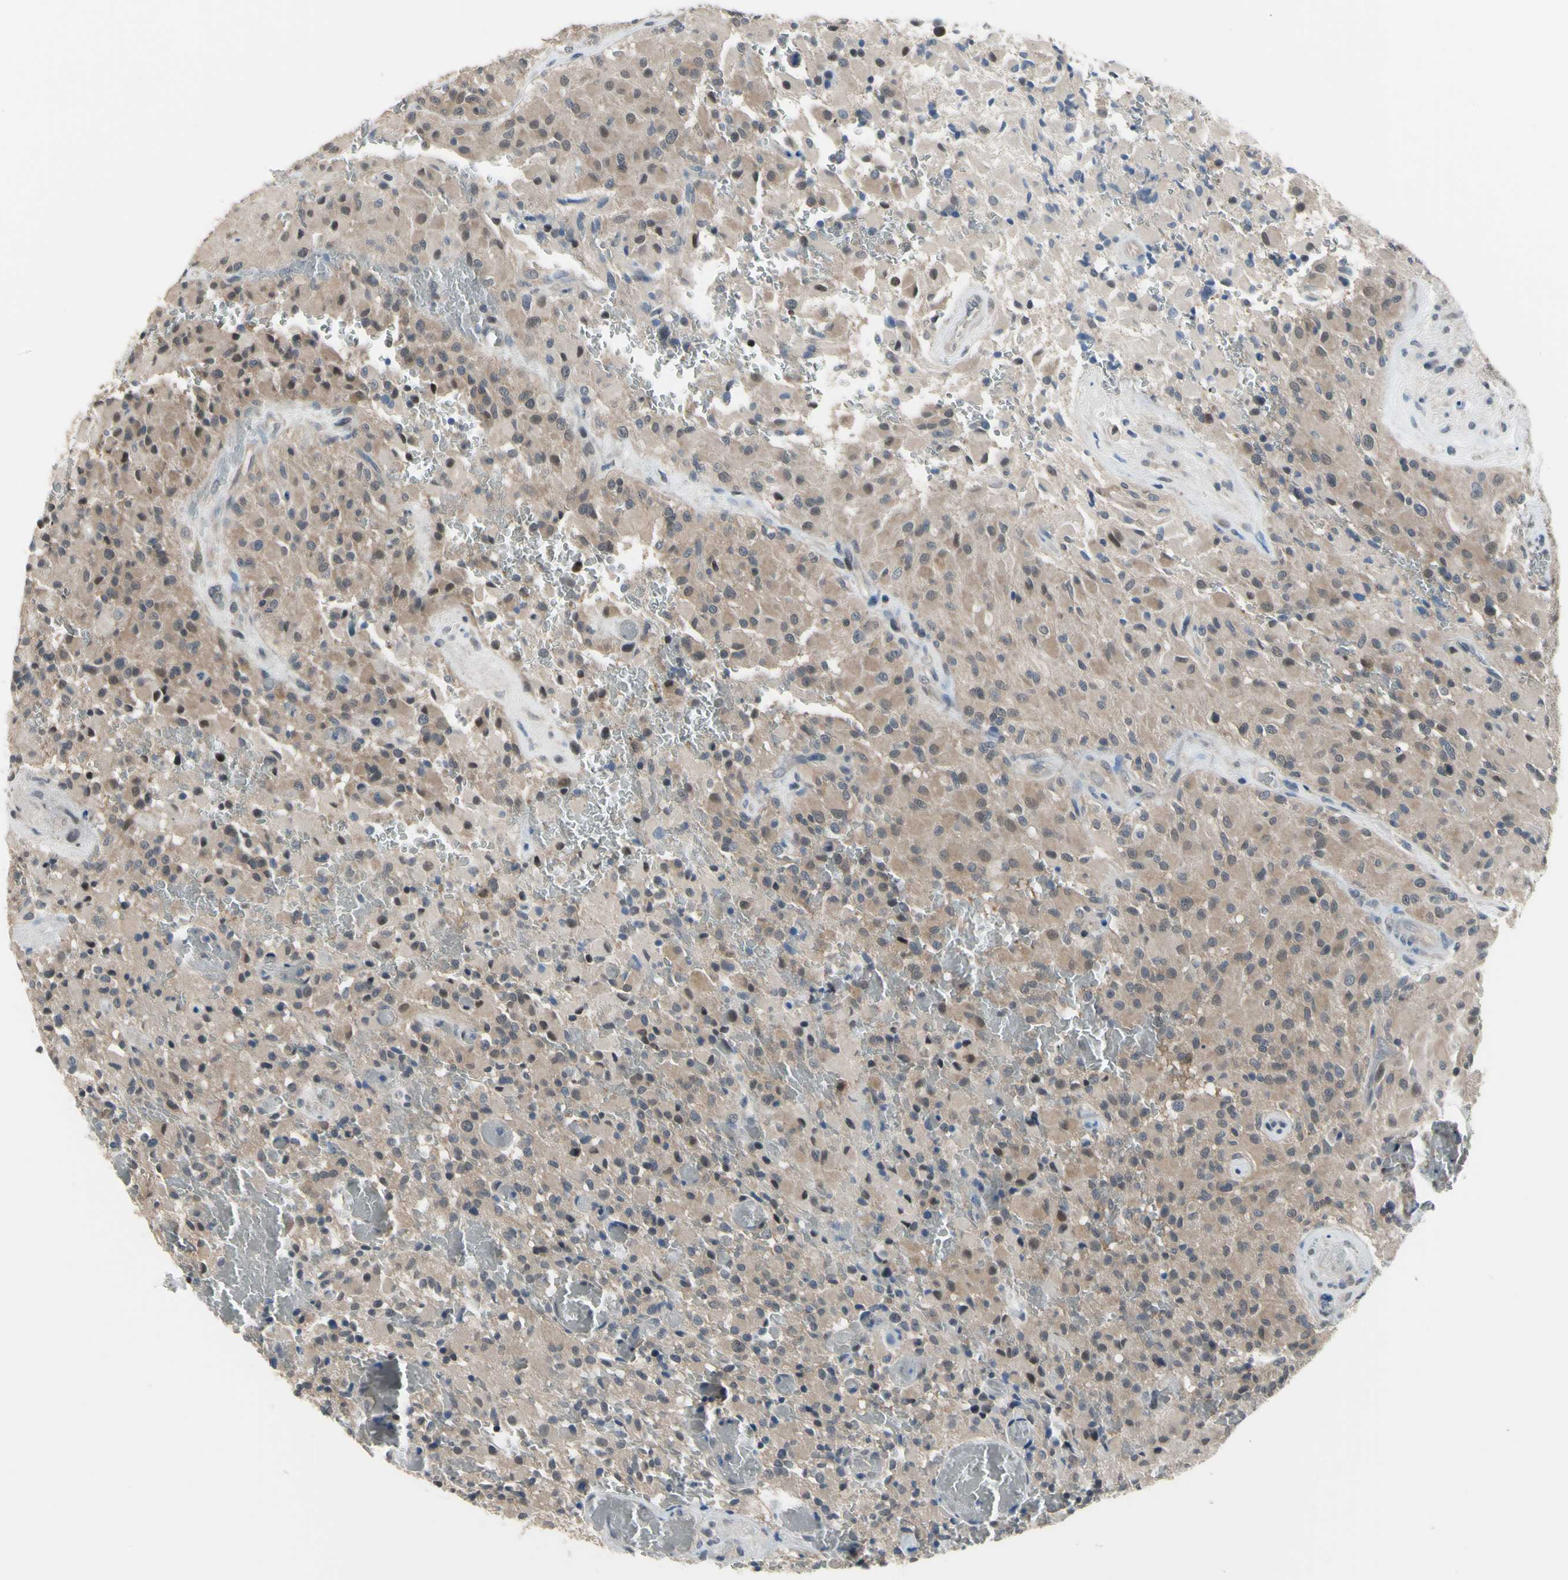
{"staining": {"intensity": "moderate", "quantity": "25%-75%", "location": "cytoplasmic/membranous"}, "tissue": "glioma", "cell_type": "Tumor cells", "image_type": "cancer", "snomed": [{"axis": "morphology", "description": "Glioma, malignant, High grade"}, {"axis": "topography", "description": "Brain"}], "caption": "Malignant glioma (high-grade) stained for a protein shows moderate cytoplasmic/membranous positivity in tumor cells.", "gene": "HSPA4", "patient": {"sex": "male", "age": 71}}